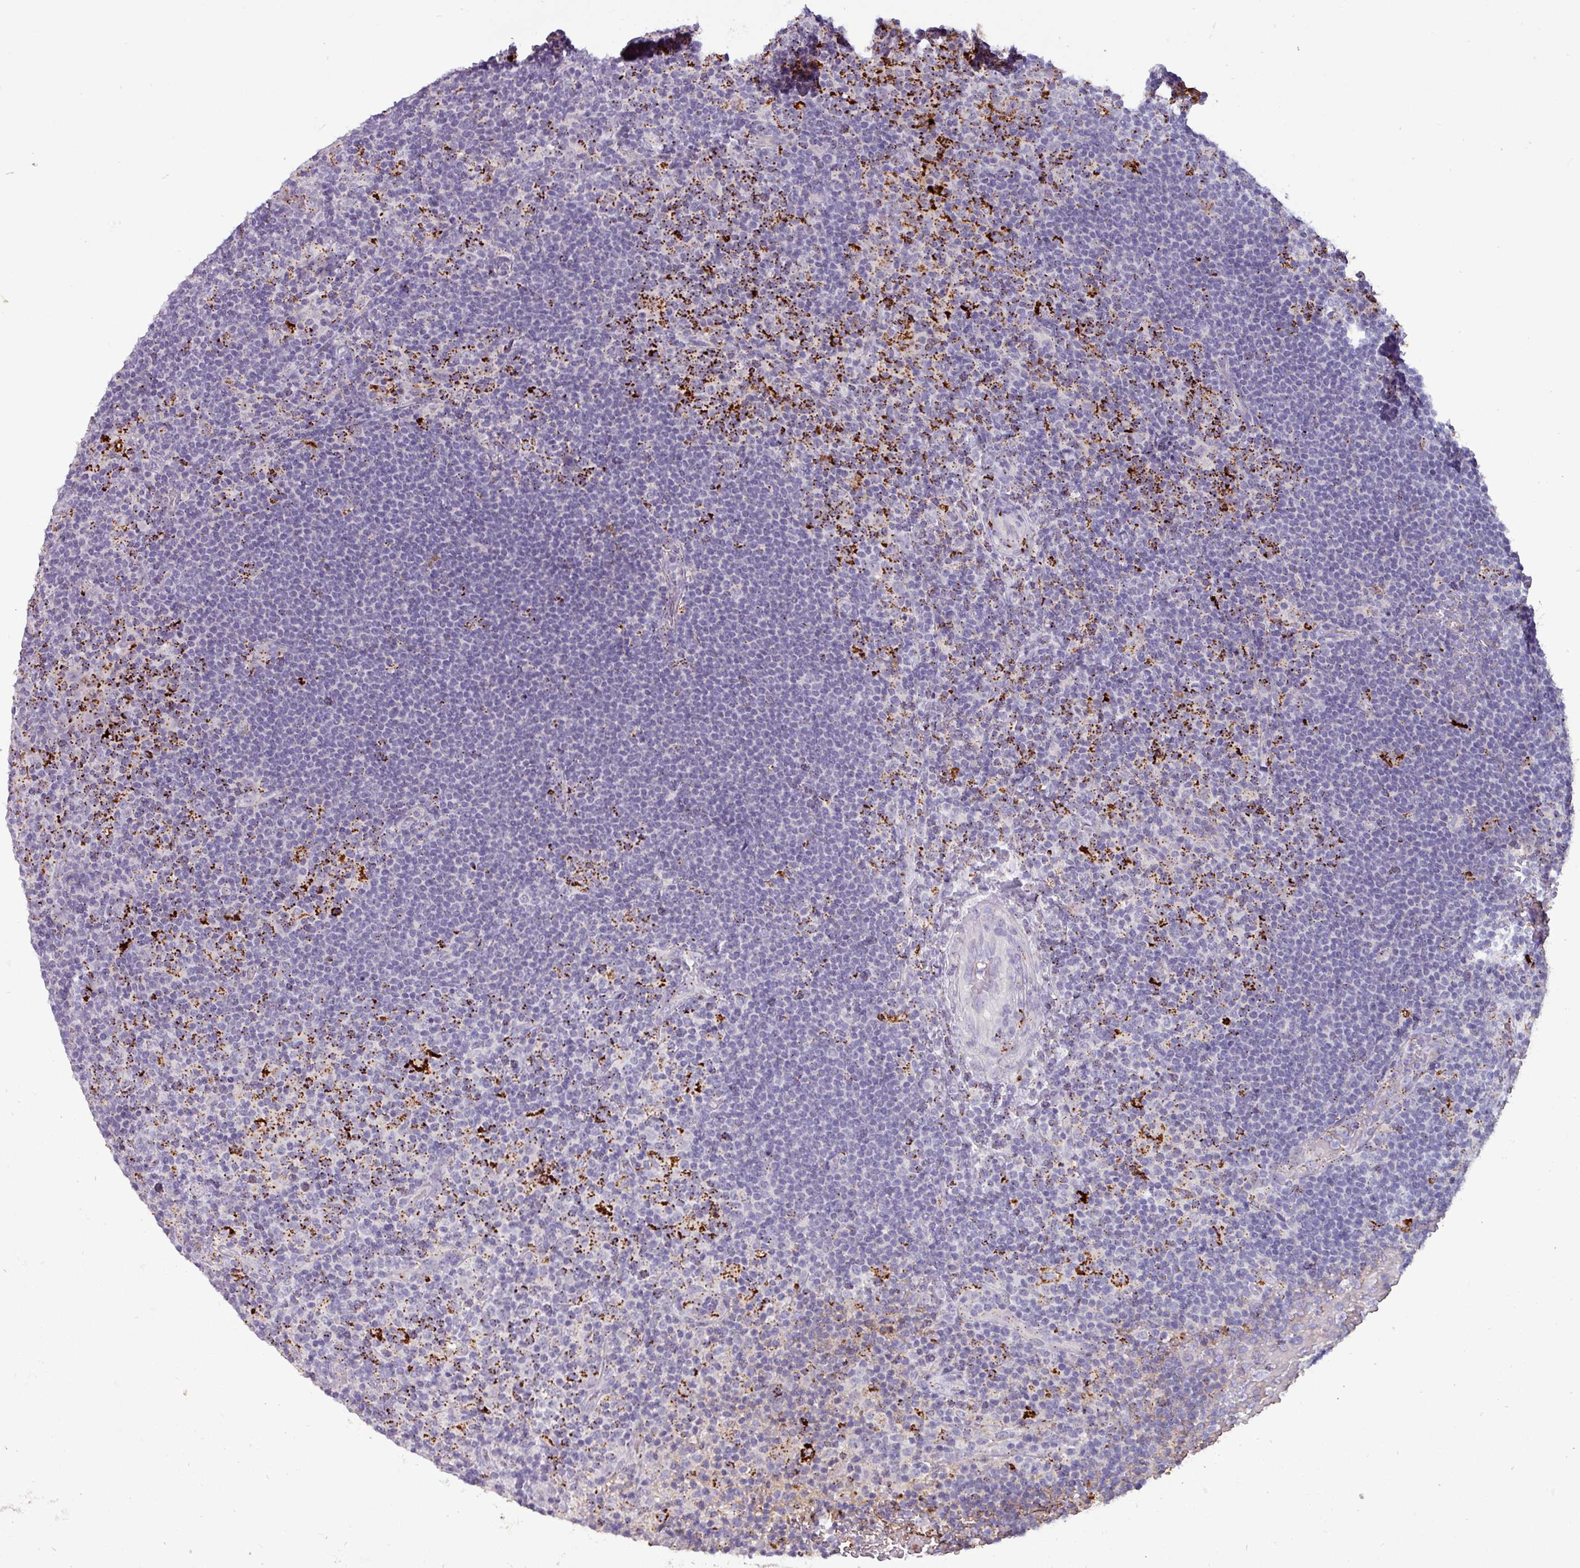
{"staining": {"intensity": "negative", "quantity": "none", "location": "none"}, "tissue": "lymphoma", "cell_type": "Tumor cells", "image_type": "cancer", "snomed": [{"axis": "morphology", "description": "Hodgkin's disease, NOS"}, {"axis": "topography", "description": "Lymph node"}], "caption": "DAB immunohistochemical staining of Hodgkin's disease demonstrates no significant positivity in tumor cells.", "gene": "PLIN2", "patient": {"sex": "female", "age": 57}}